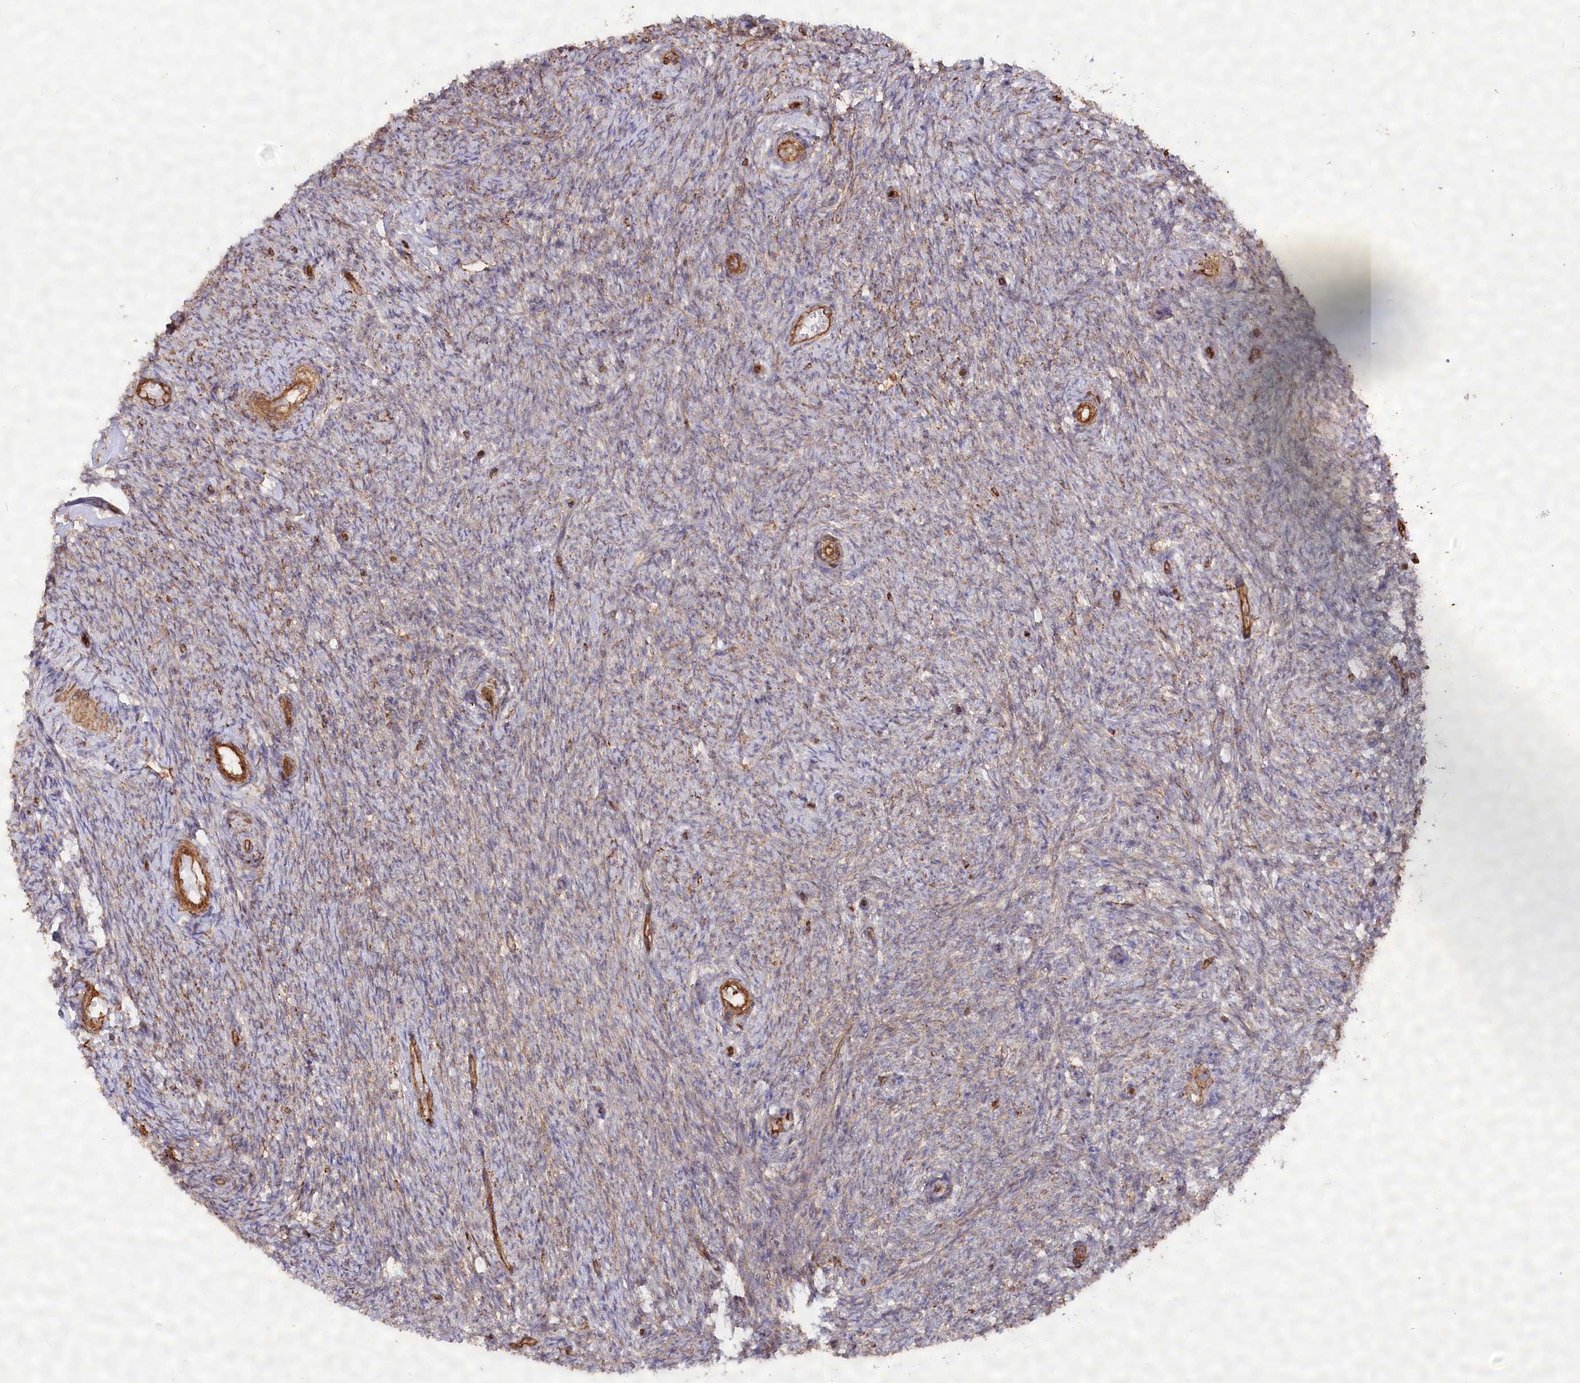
{"staining": {"intensity": "weak", "quantity": "<25%", "location": "cytoplasmic/membranous"}, "tissue": "ovary", "cell_type": "Ovarian stroma cells", "image_type": "normal", "snomed": [{"axis": "morphology", "description": "Normal tissue, NOS"}, {"axis": "topography", "description": "Ovary"}], "caption": "An image of ovary stained for a protein reveals no brown staining in ovarian stroma cells.", "gene": "WDR36", "patient": {"sex": "female", "age": 44}}